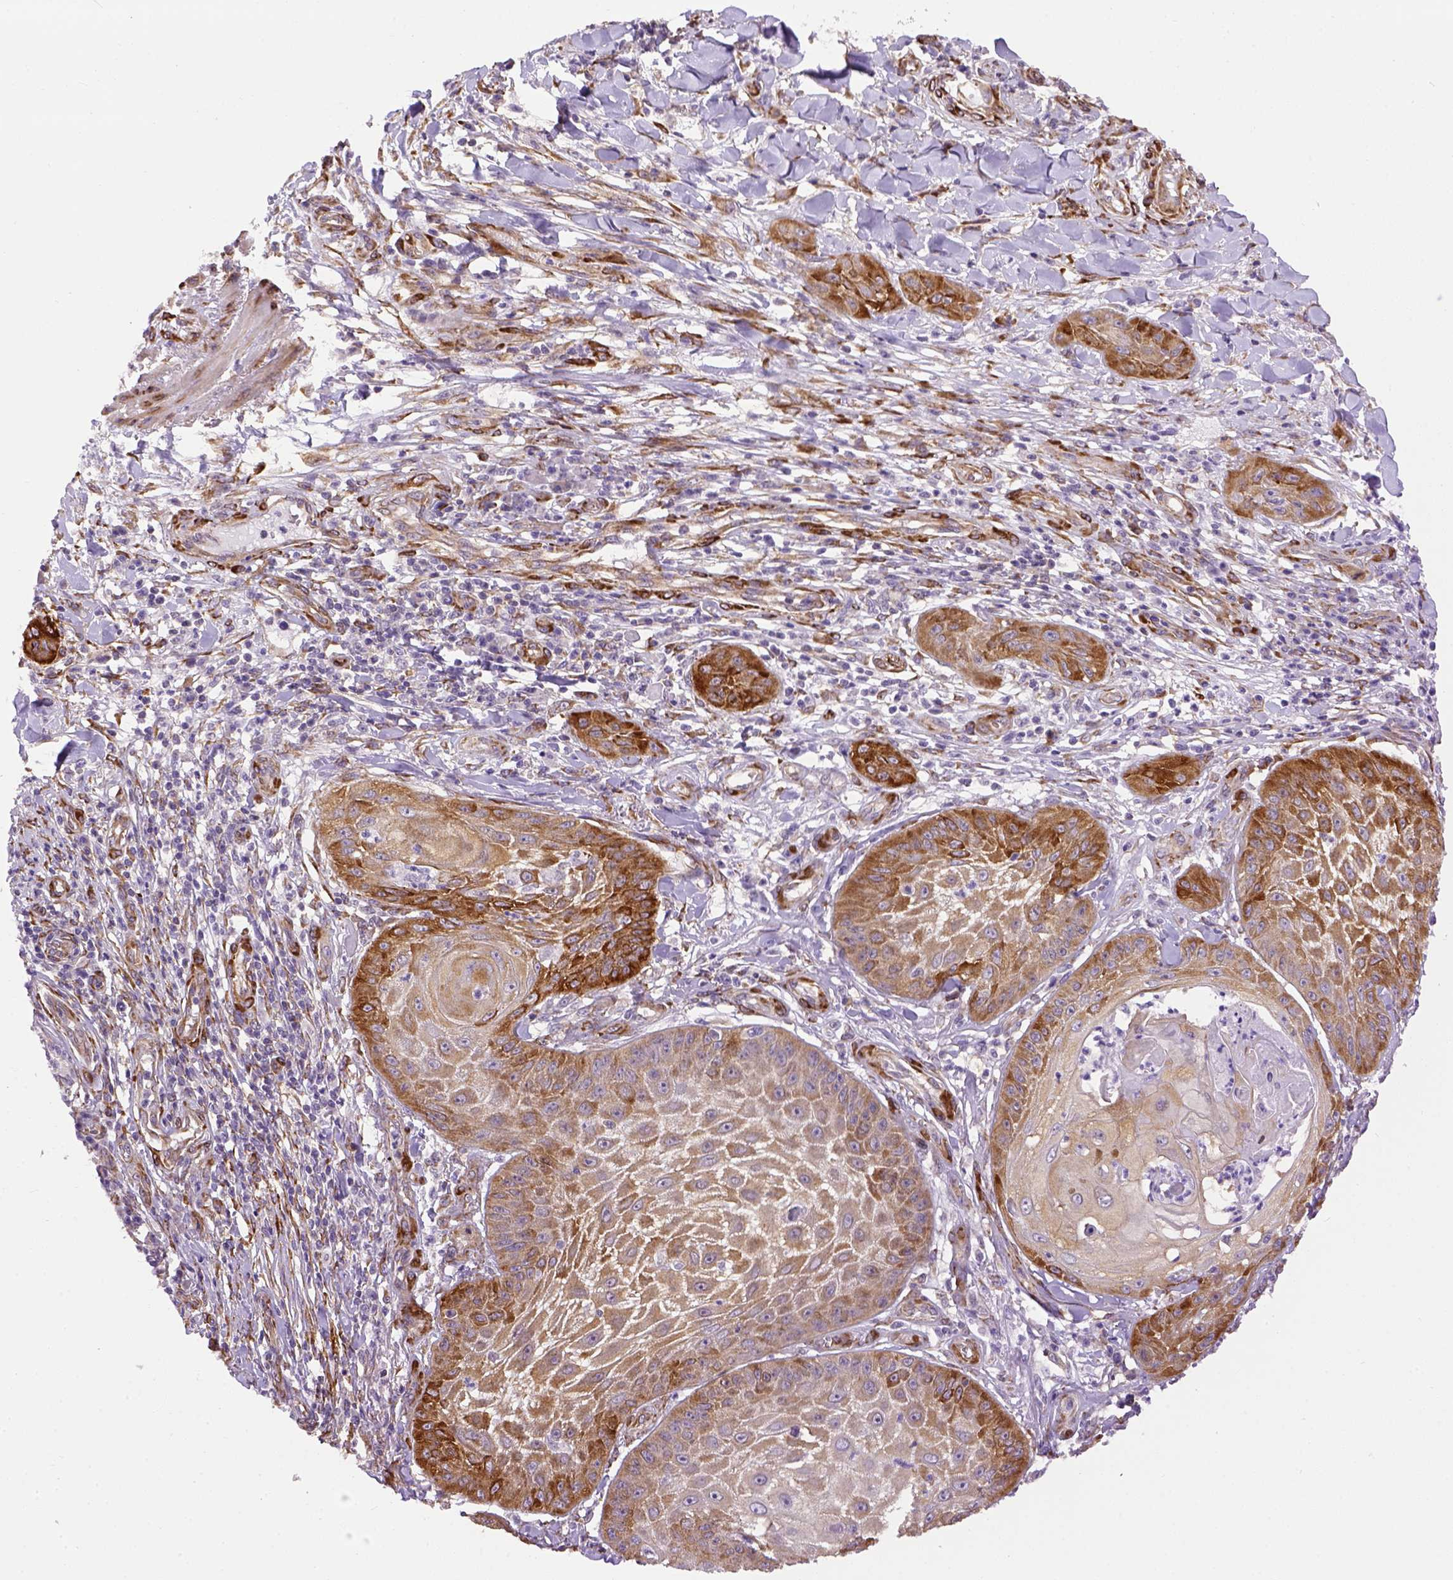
{"staining": {"intensity": "moderate", "quantity": ">75%", "location": "cytoplasmic/membranous"}, "tissue": "skin cancer", "cell_type": "Tumor cells", "image_type": "cancer", "snomed": [{"axis": "morphology", "description": "Squamous cell carcinoma, NOS"}, {"axis": "topography", "description": "Skin"}], "caption": "Immunohistochemistry (IHC) (DAB) staining of skin cancer reveals moderate cytoplasmic/membranous protein staining in about >75% of tumor cells.", "gene": "KAZN", "patient": {"sex": "male", "age": 70}}